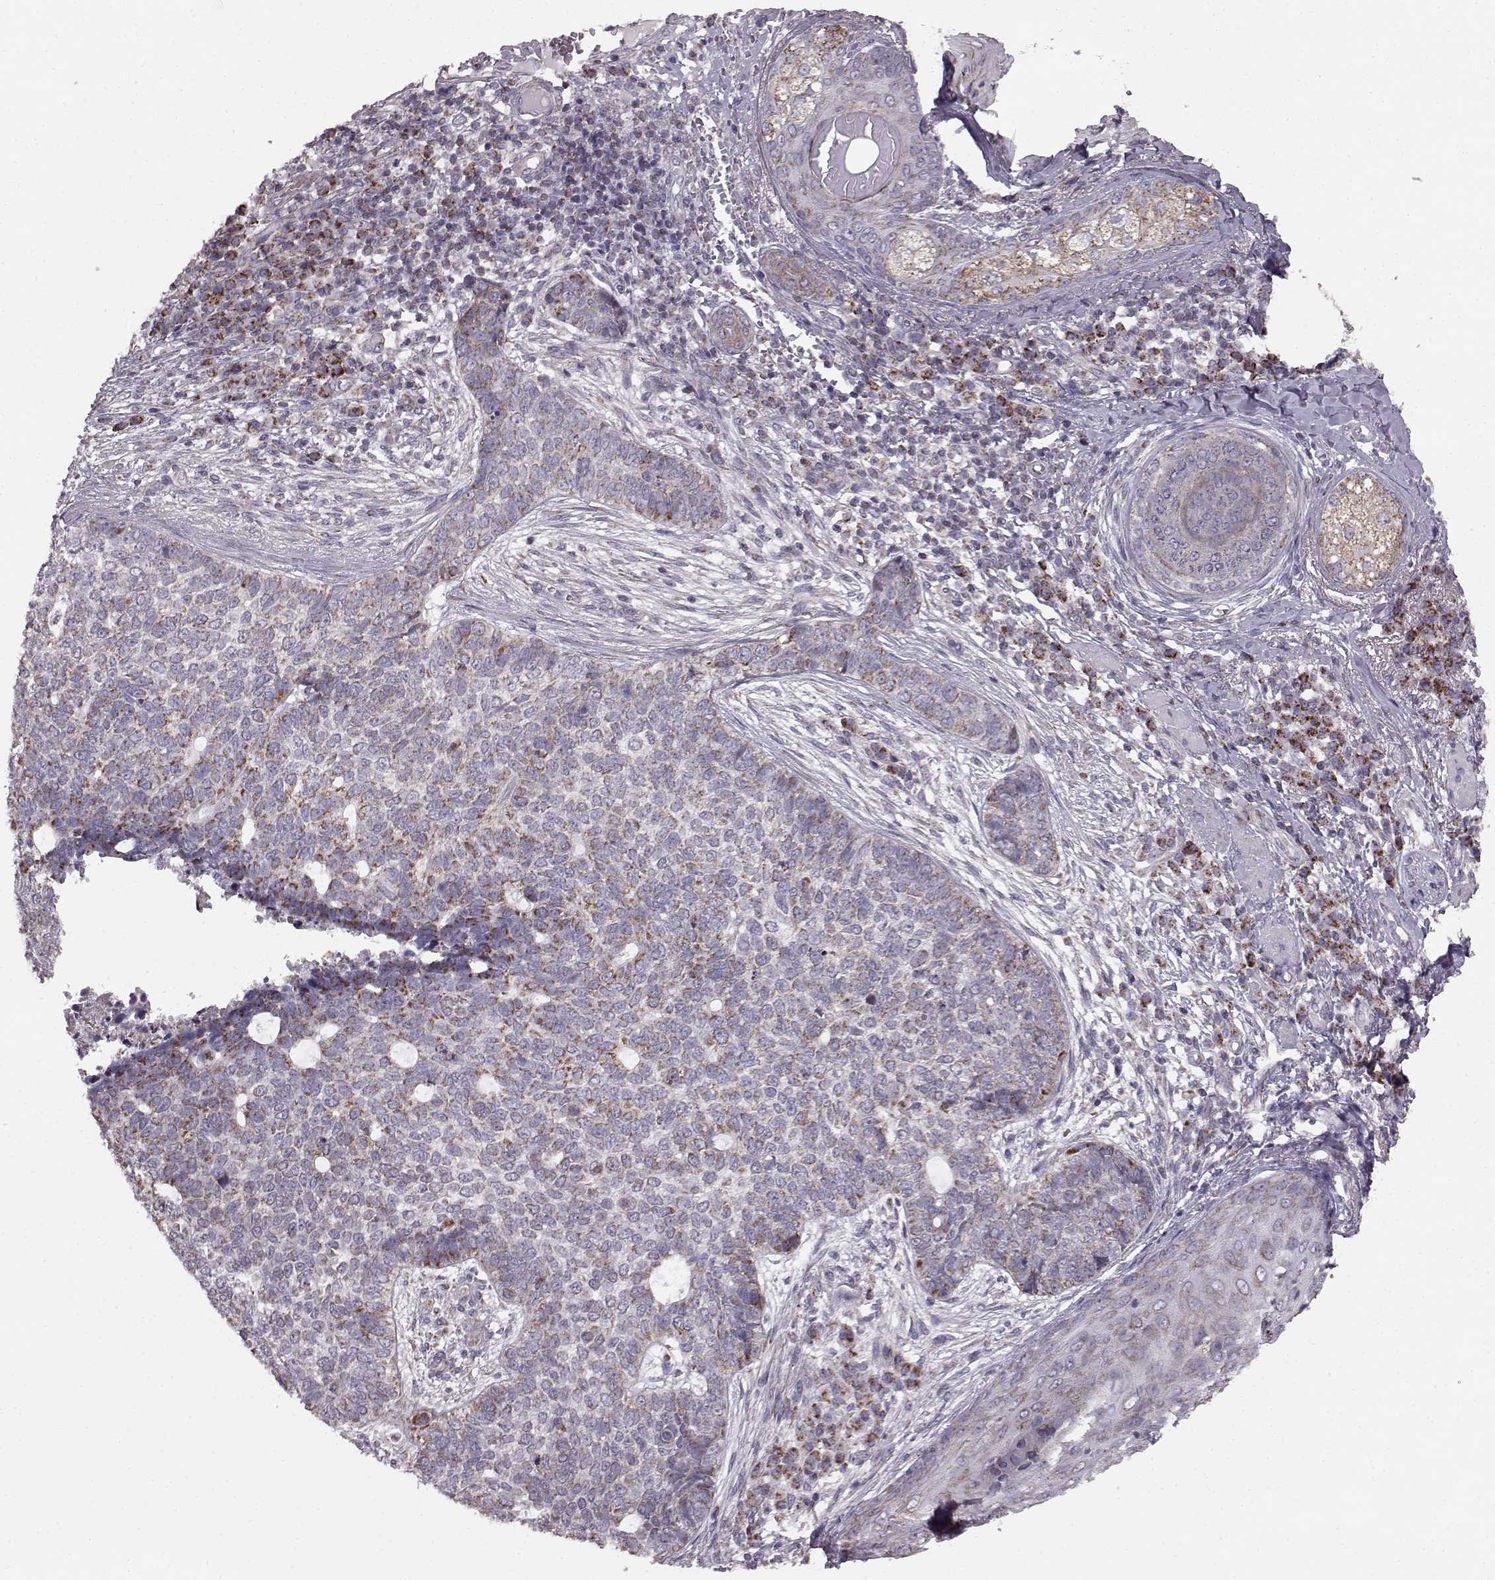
{"staining": {"intensity": "strong", "quantity": "<25%", "location": "cytoplasmic/membranous"}, "tissue": "skin cancer", "cell_type": "Tumor cells", "image_type": "cancer", "snomed": [{"axis": "morphology", "description": "Basal cell carcinoma"}, {"axis": "topography", "description": "Skin"}], "caption": "A photomicrograph showing strong cytoplasmic/membranous expression in approximately <25% of tumor cells in skin cancer, as visualized by brown immunohistochemical staining.", "gene": "FAM8A1", "patient": {"sex": "female", "age": 69}}